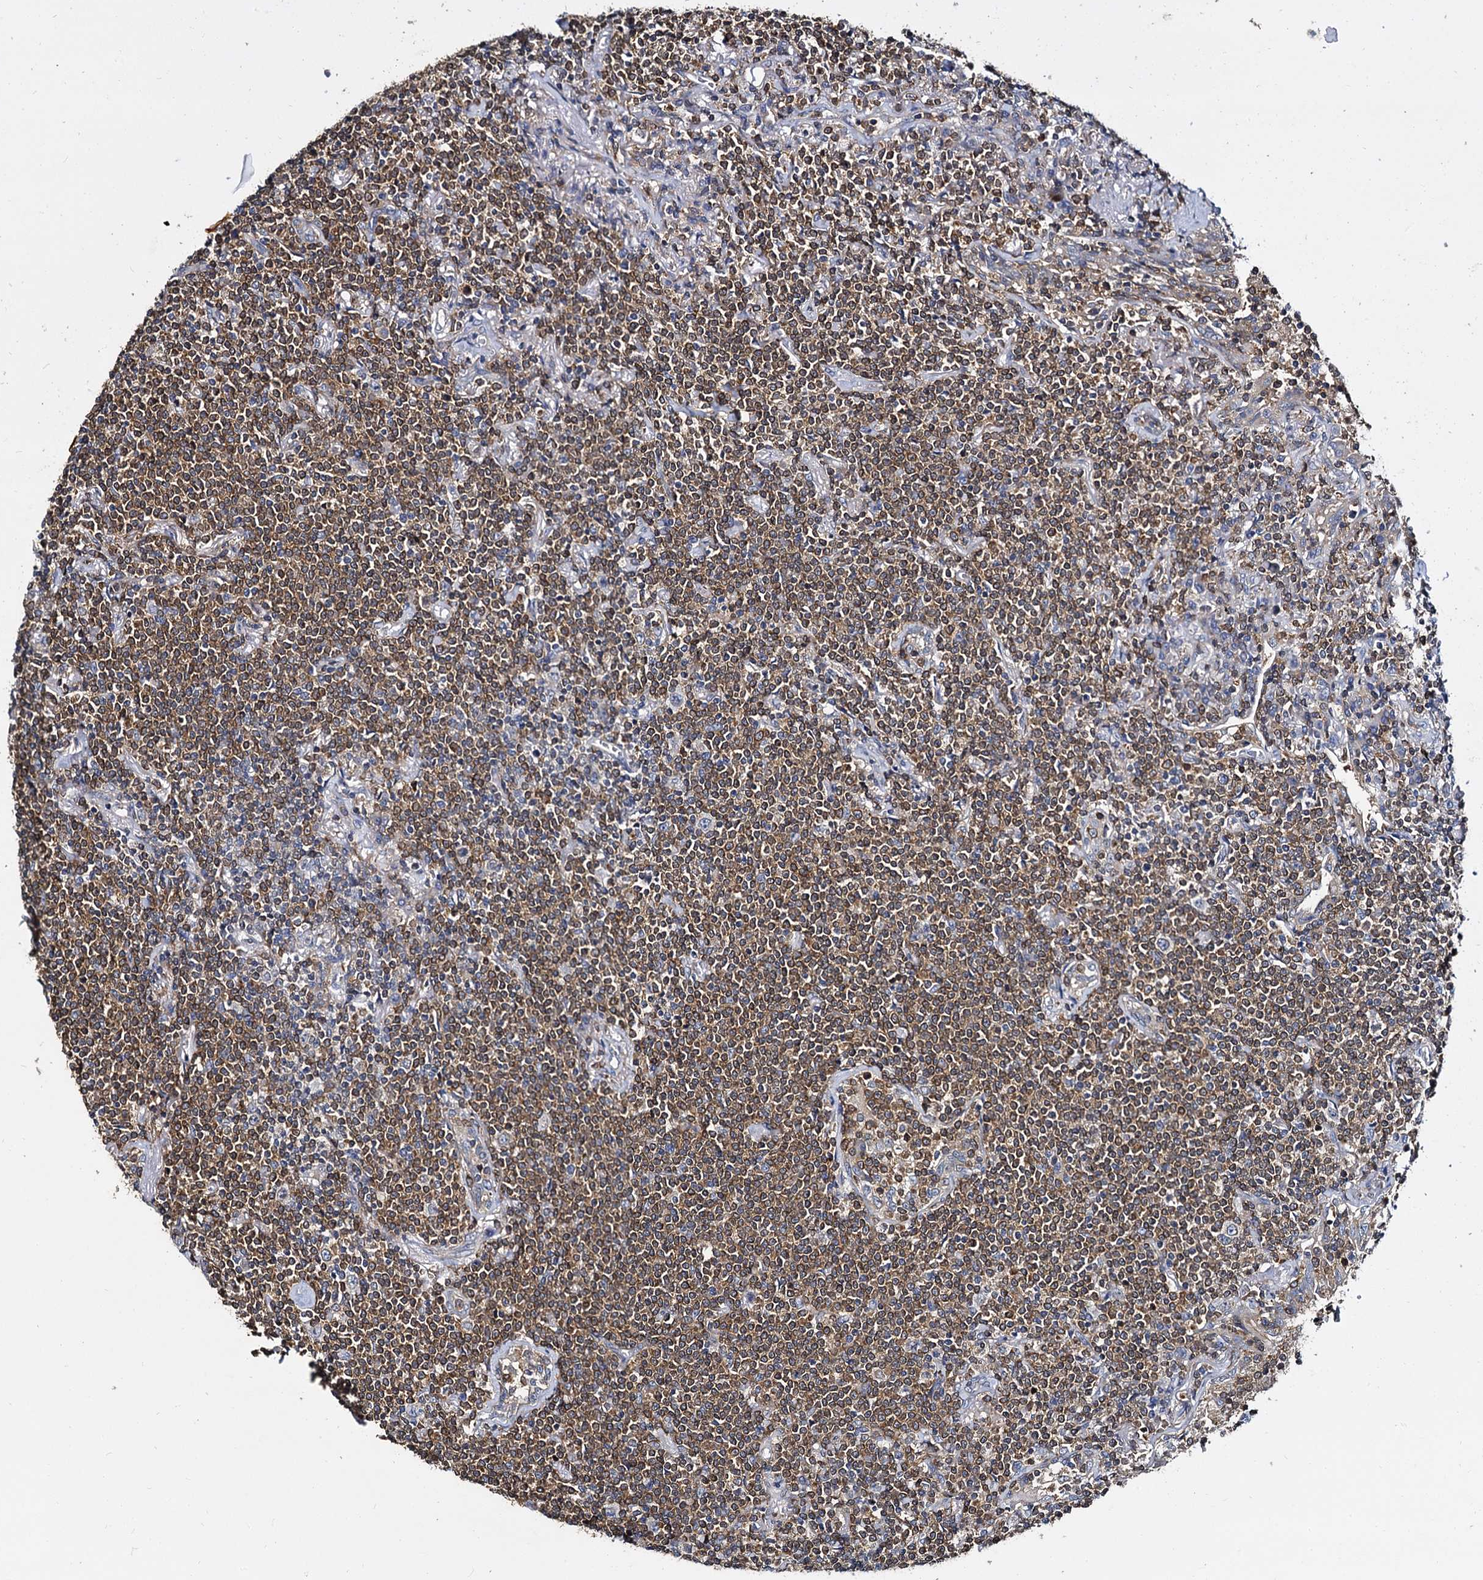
{"staining": {"intensity": "moderate", "quantity": ">75%", "location": "cytoplasmic/membranous"}, "tissue": "lymphoma", "cell_type": "Tumor cells", "image_type": "cancer", "snomed": [{"axis": "morphology", "description": "Malignant lymphoma, non-Hodgkin's type, Low grade"}, {"axis": "topography", "description": "Lung"}], "caption": "Protein expression by immunohistochemistry (IHC) exhibits moderate cytoplasmic/membranous staining in about >75% of tumor cells in malignant lymphoma, non-Hodgkin's type (low-grade).", "gene": "ANKRD13A", "patient": {"sex": "female", "age": 71}}